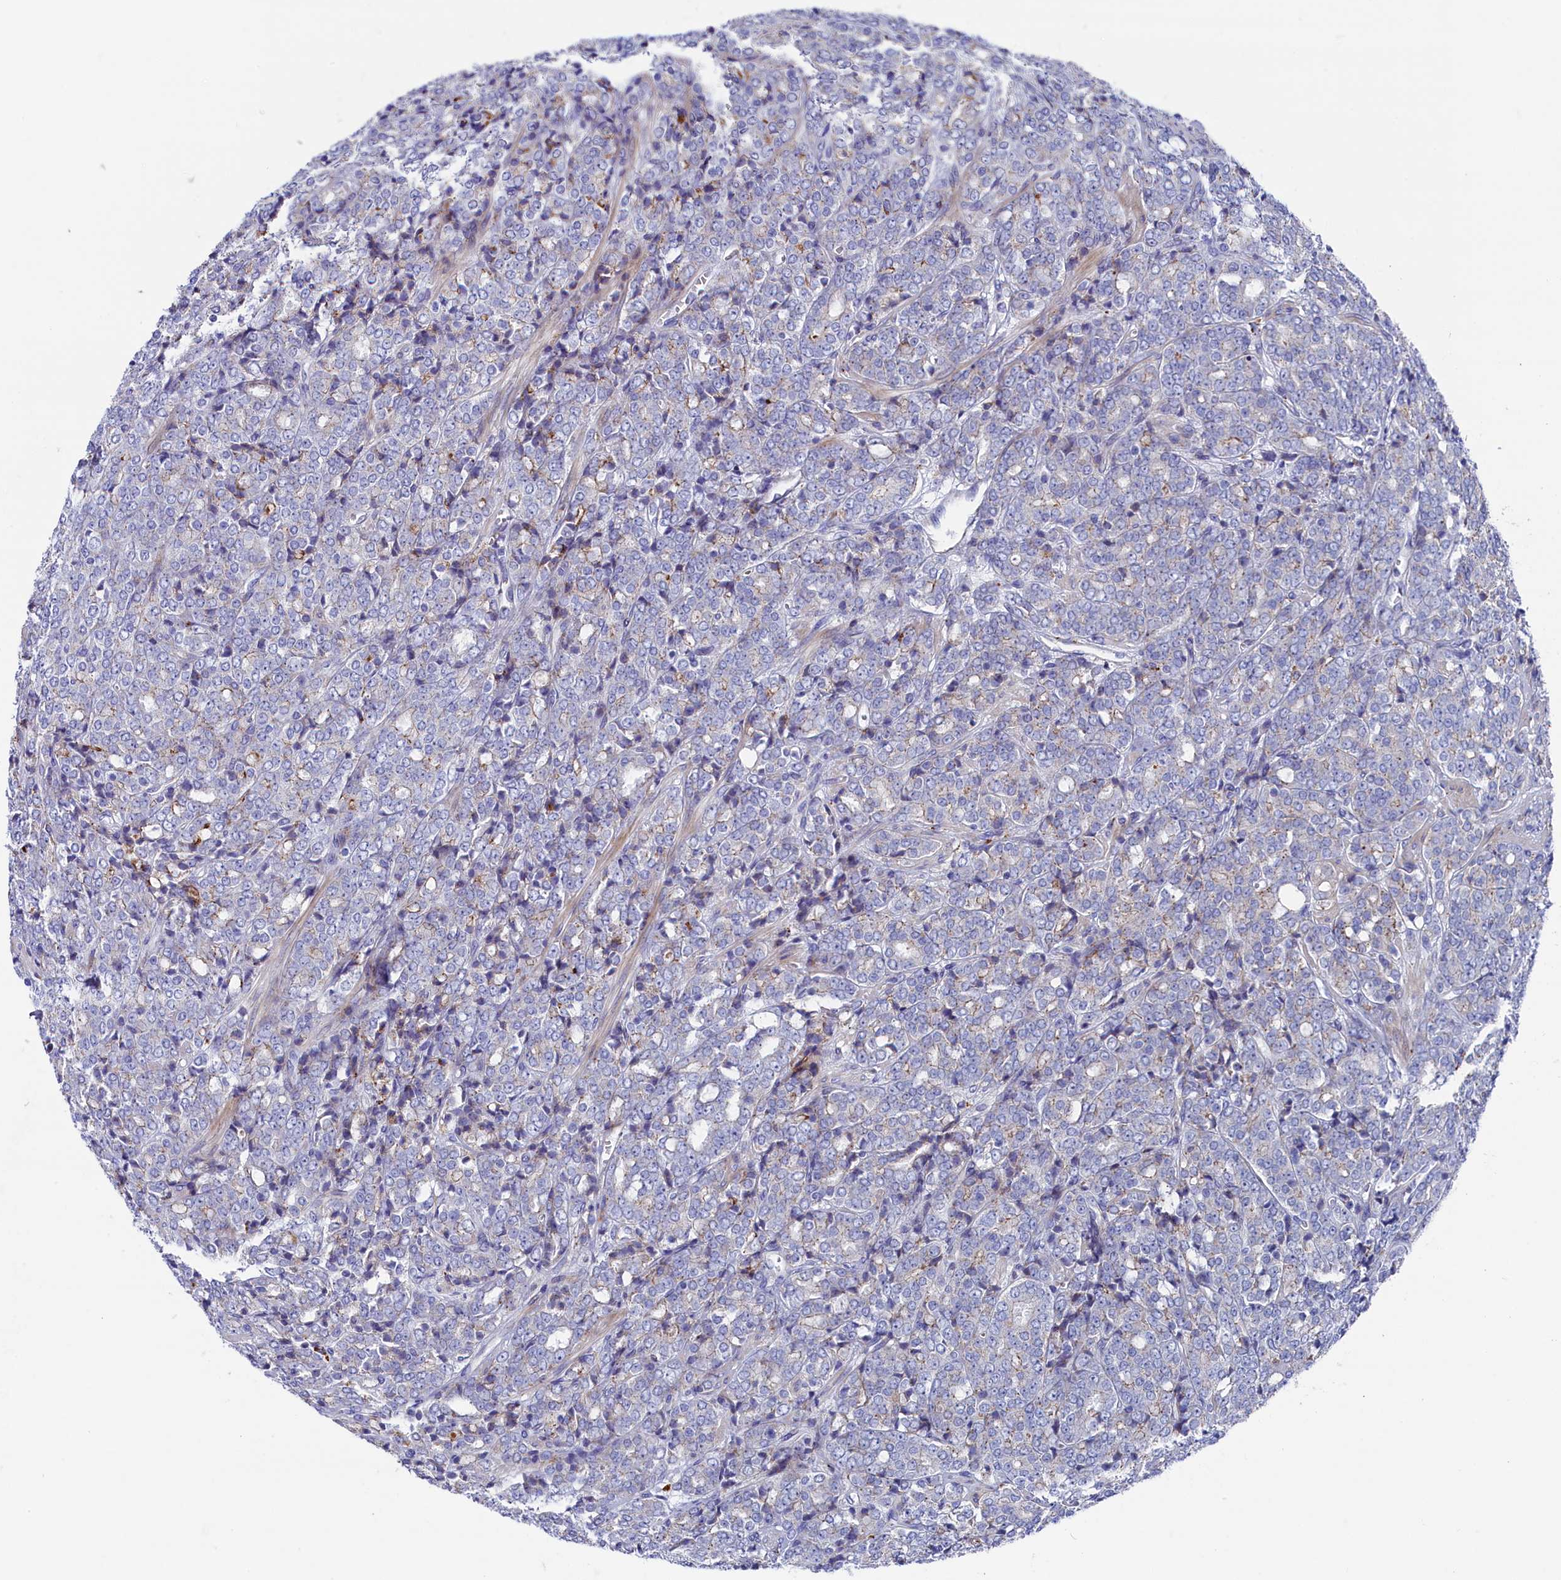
{"staining": {"intensity": "negative", "quantity": "none", "location": "none"}, "tissue": "prostate cancer", "cell_type": "Tumor cells", "image_type": "cancer", "snomed": [{"axis": "morphology", "description": "Adenocarcinoma, High grade"}, {"axis": "topography", "description": "Prostate"}], "caption": "DAB (3,3'-diaminobenzidine) immunohistochemical staining of high-grade adenocarcinoma (prostate) shows no significant positivity in tumor cells.", "gene": "NUDT7", "patient": {"sex": "male", "age": 62}}